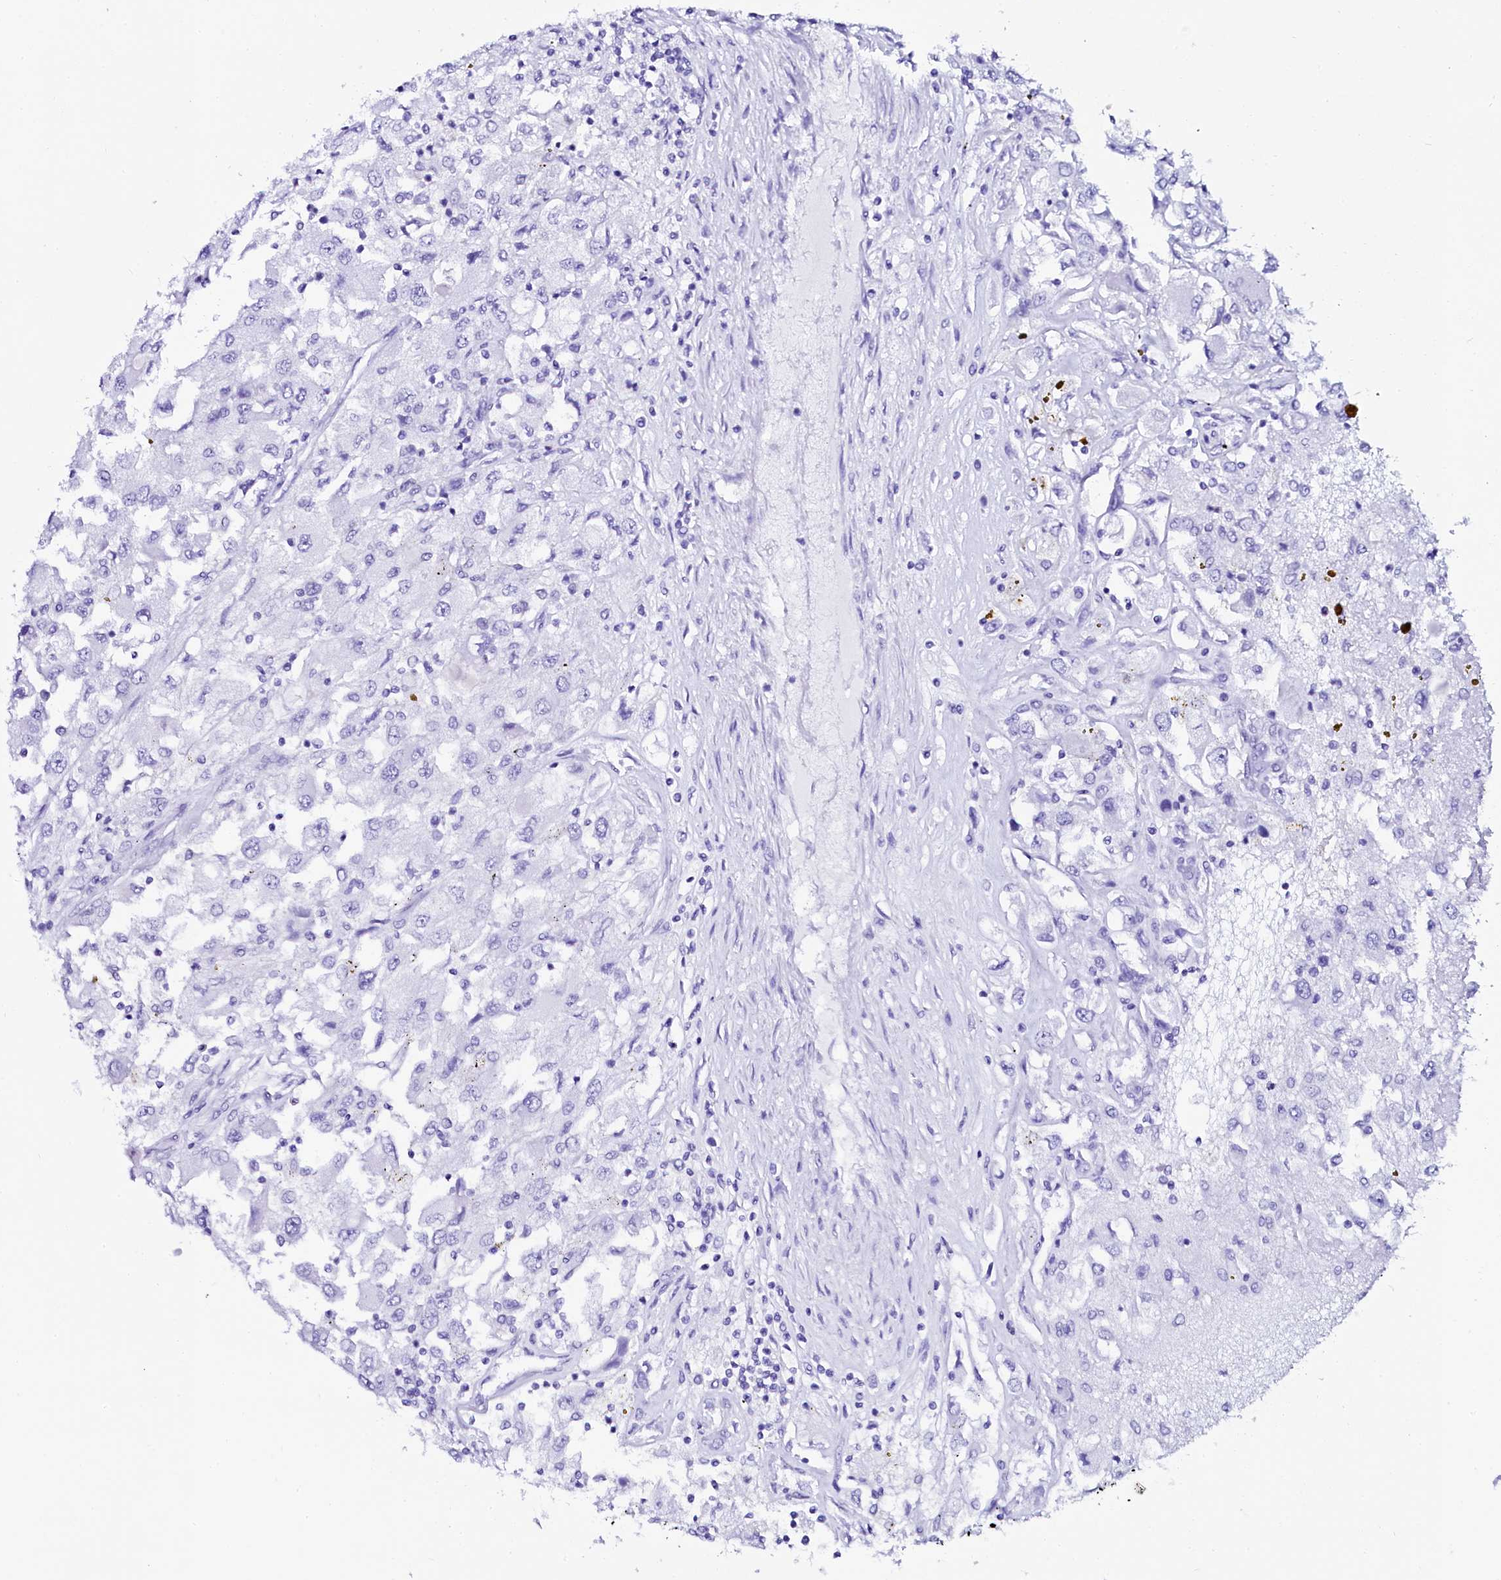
{"staining": {"intensity": "negative", "quantity": "none", "location": "none"}, "tissue": "renal cancer", "cell_type": "Tumor cells", "image_type": "cancer", "snomed": [{"axis": "morphology", "description": "Adenocarcinoma, NOS"}, {"axis": "topography", "description": "Kidney"}], "caption": "Adenocarcinoma (renal) stained for a protein using immunohistochemistry (IHC) displays no staining tumor cells.", "gene": "SORD", "patient": {"sex": "female", "age": 52}}